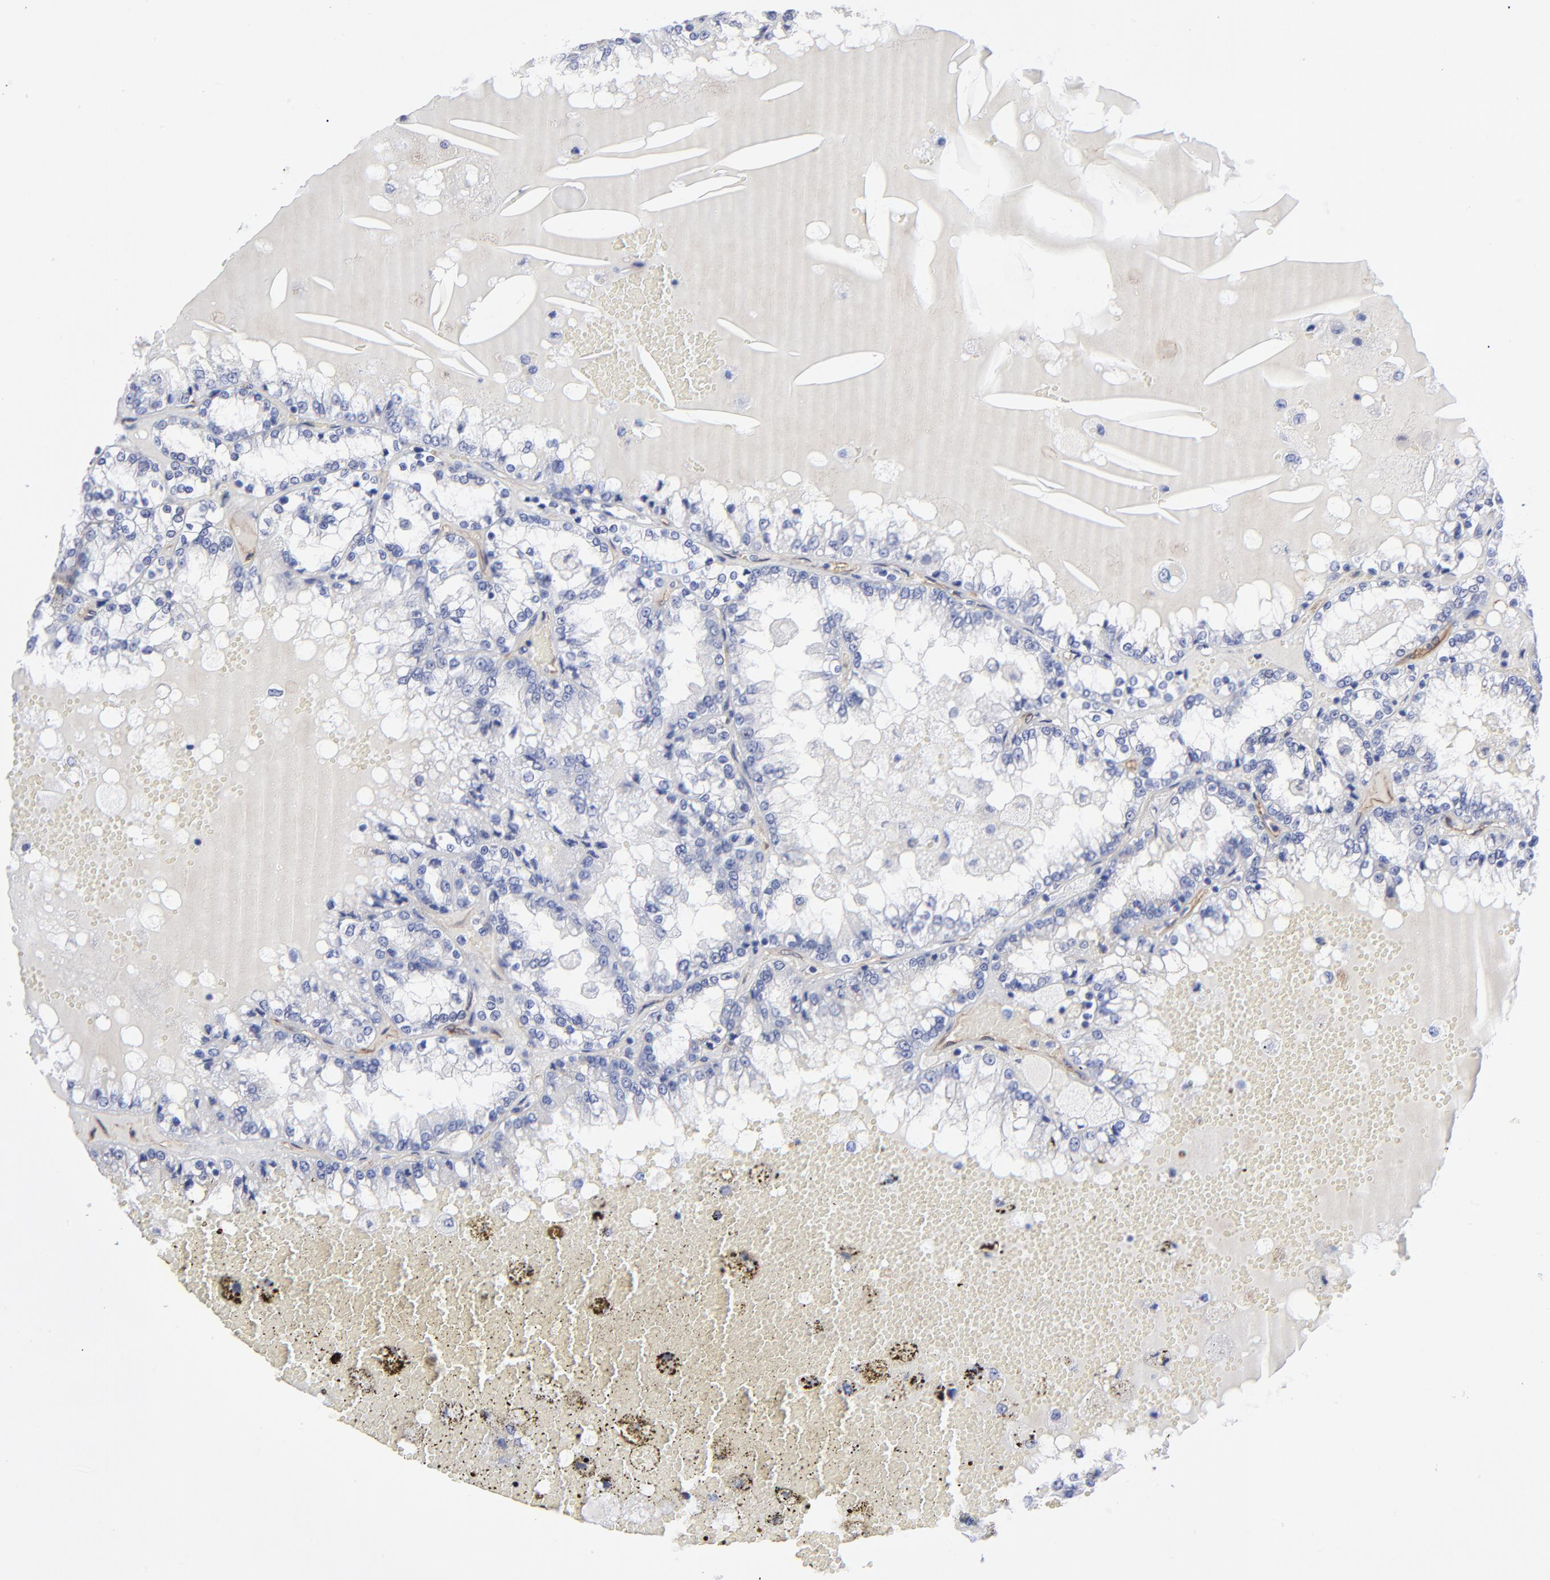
{"staining": {"intensity": "negative", "quantity": "none", "location": "none"}, "tissue": "renal cancer", "cell_type": "Tumor cells", "image_type": "cancer", "snomed": [{"axis": "morphology", "description": "Adenocarcinoma, NOS"}, {"axis": "topography", "description": "Kidney"}], "caption": "Immunohistochemistry image of renal adenocarcinoma stained for a protein (brown), which demonstrates no expression in tumor cells. (DAB (3,3'-diaminobenzidine) immunohistochemistry (IHC) visualized using brightfield microscopy, high magnification).", "gene": "CILP", "patient": {"sex": "female", "age": 56}}